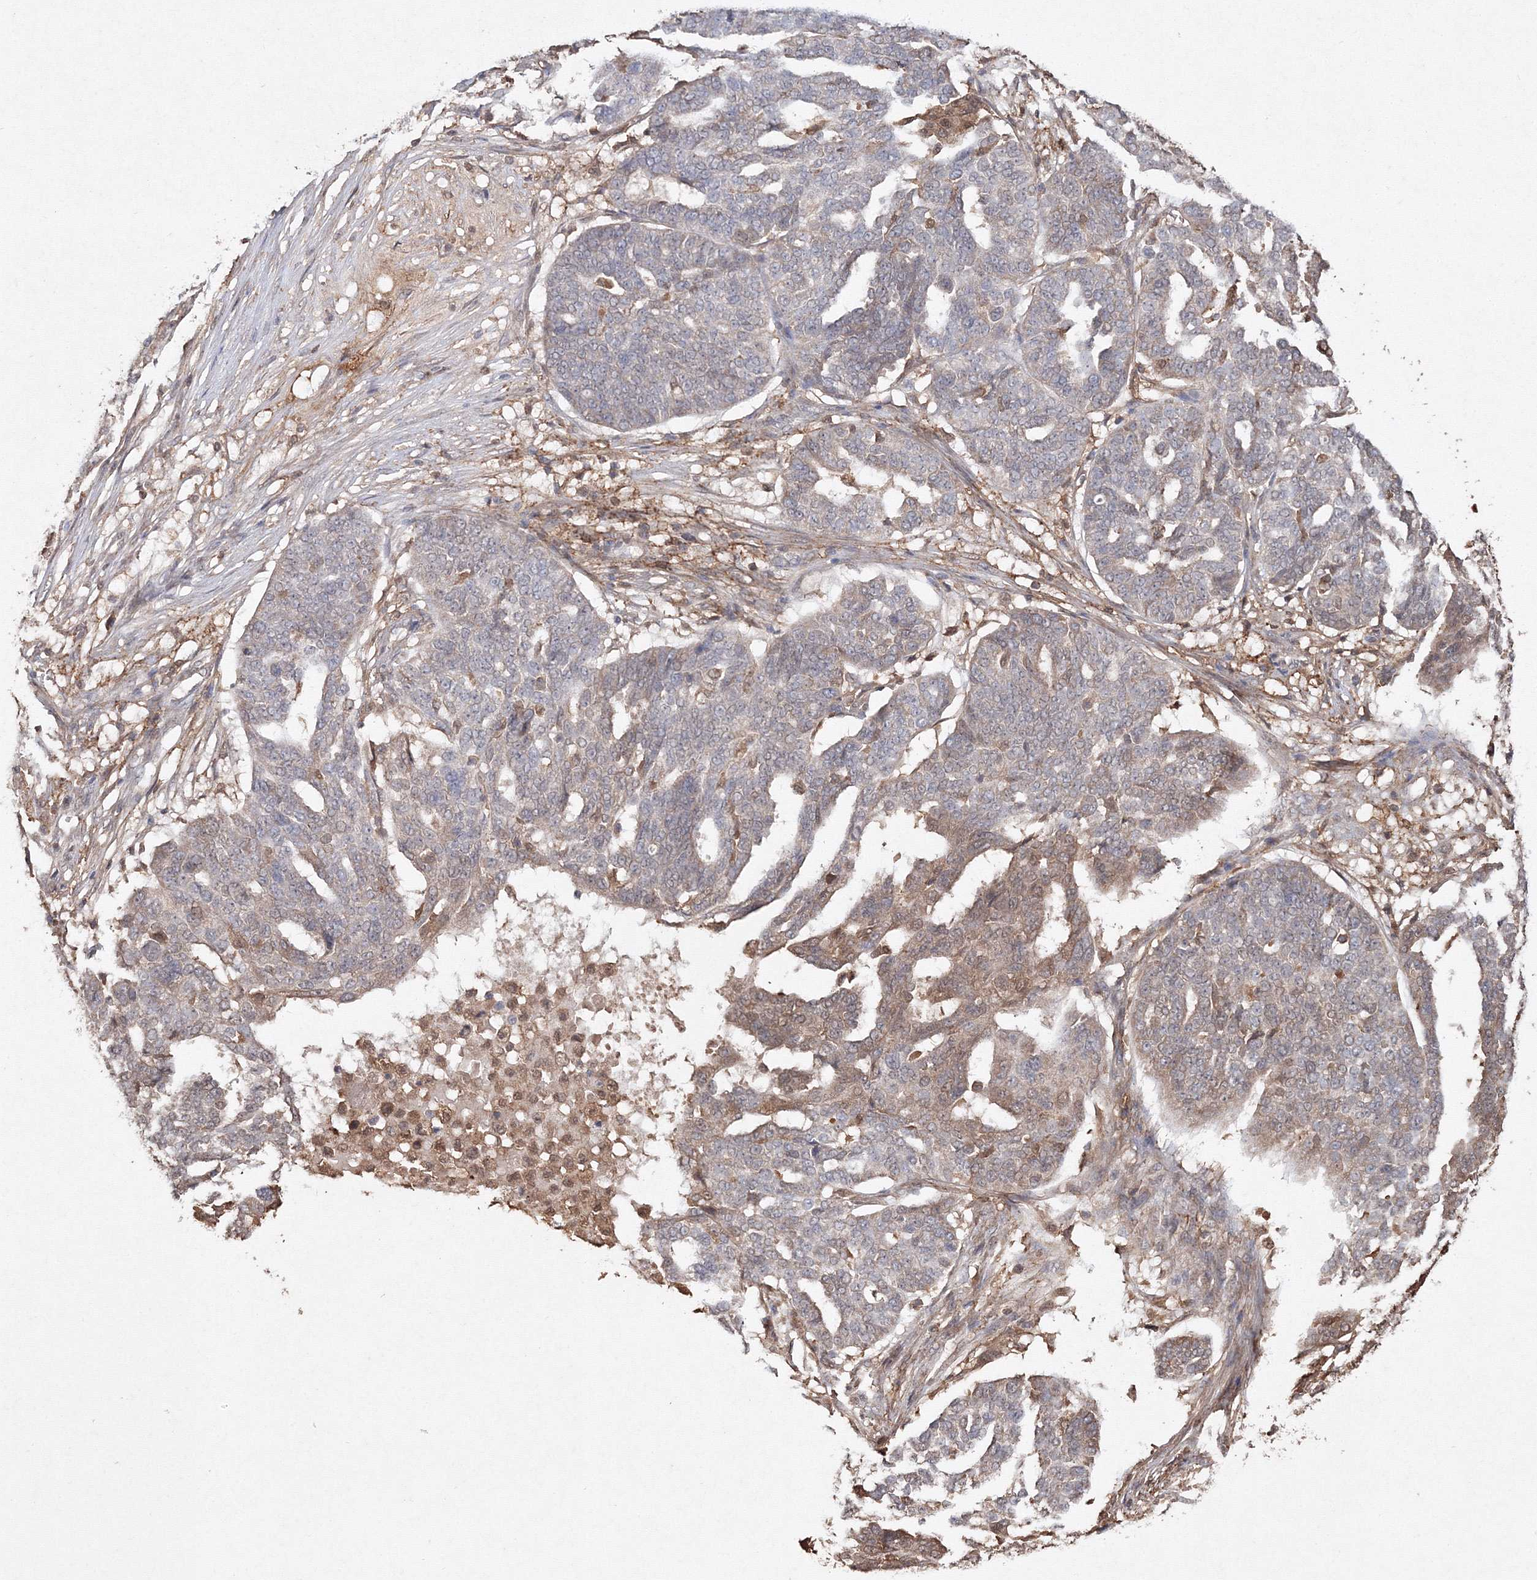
{"staining": {"intensity": "weak", "quantity": "<25%", "location": "cytoplasmic/membranous,nuclear"}, "tissue": "ovarian cancer", "cell_type": "Tumor cells", "image_type": "cancer", "snomed": [{"axis": "morphology", "description": "Cystadenocarcinoma, serous, NOS"}, {"axis": "topography", "description": "Ovary"}], "caption": "Tumor cells are negative for brown protein staining in ovarian serous cystadenocarcinoma.", "gene": "S100A11", "patient": {"sex": "female", "age": 59}}